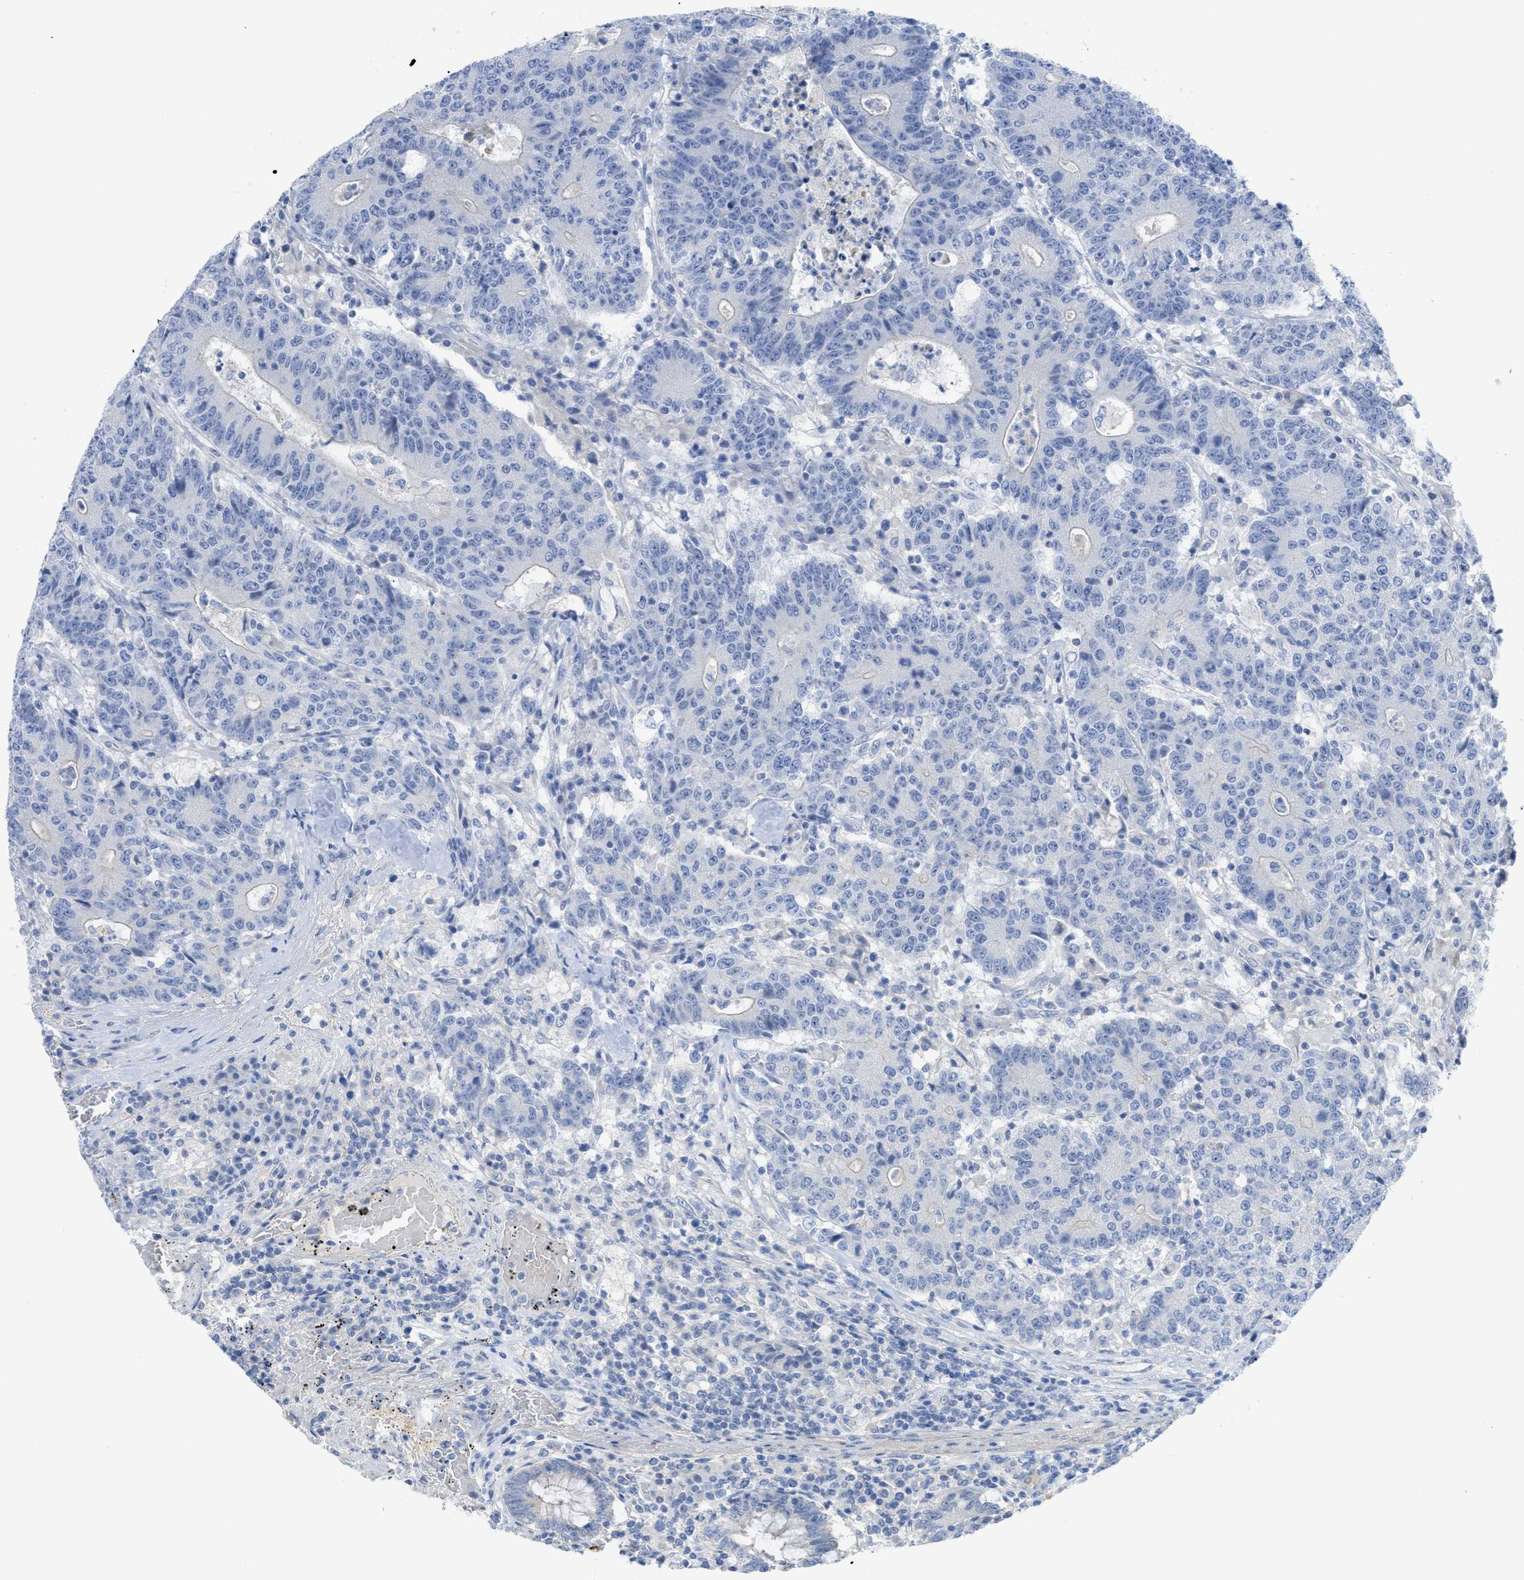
{"staining": {"intensity": "negative", "quantity": "none", "location": "none"}, "tissue": "colorectal cancer", "cell_type": "Tumor cells", "image_type": "cancer", "snomed": [{"axis": "morphology", "description": "Normal tissue, NOS"}, {"axis": "morphology", "description": "Adenocarcinoma, NOS"}, {"axis": "topography", "description": "Colon"}], "caption": "A histopathology image of human colorectal adenocarcinoma is negative for staining in tumor cells.", "gene": "MYL3", "patient": {"sex": "female", "age": 75}}